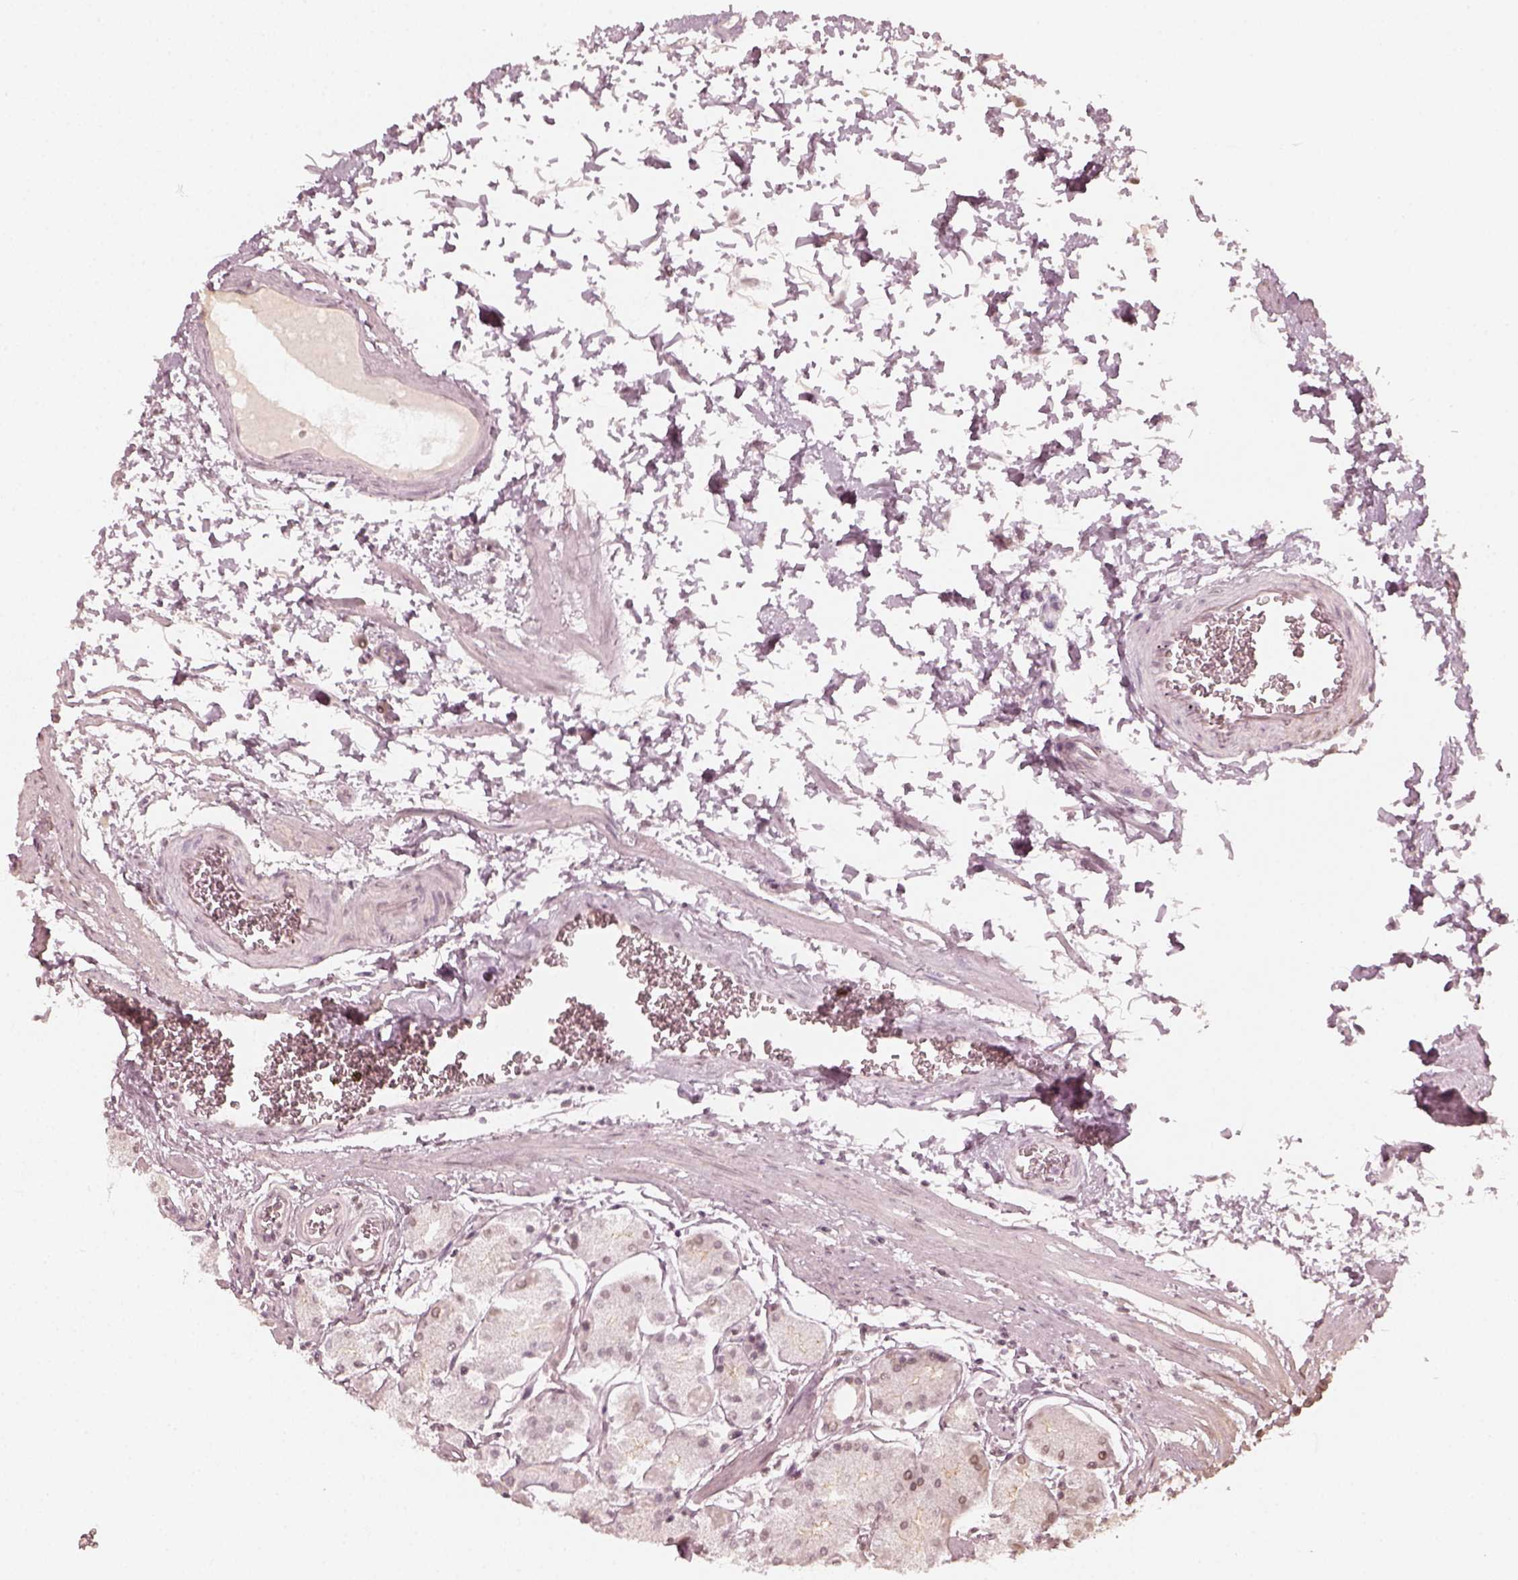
{"staining": {"intensity": "weak", "quantity": "<25%", "location": "cytoplasmic/membranous,nuclear"}, "tissue": "stomach", "cell_type": "Glandular cells", "image_type": "normal", "snomed": [{"axis": "morphology", "description": "Normal tissue, NOS"}, {"axis": "topography", "description": "Stomach, upper"}], "caption": "Immunohistochemistry of normal stomach exhibits no expression in glandular cells. The staining is performed using DAB brown chromogen with nuclei counter-stained in using hematoxylin.", "gene": "DCAF12", "patient": {"sex": "male", "age": 60}}